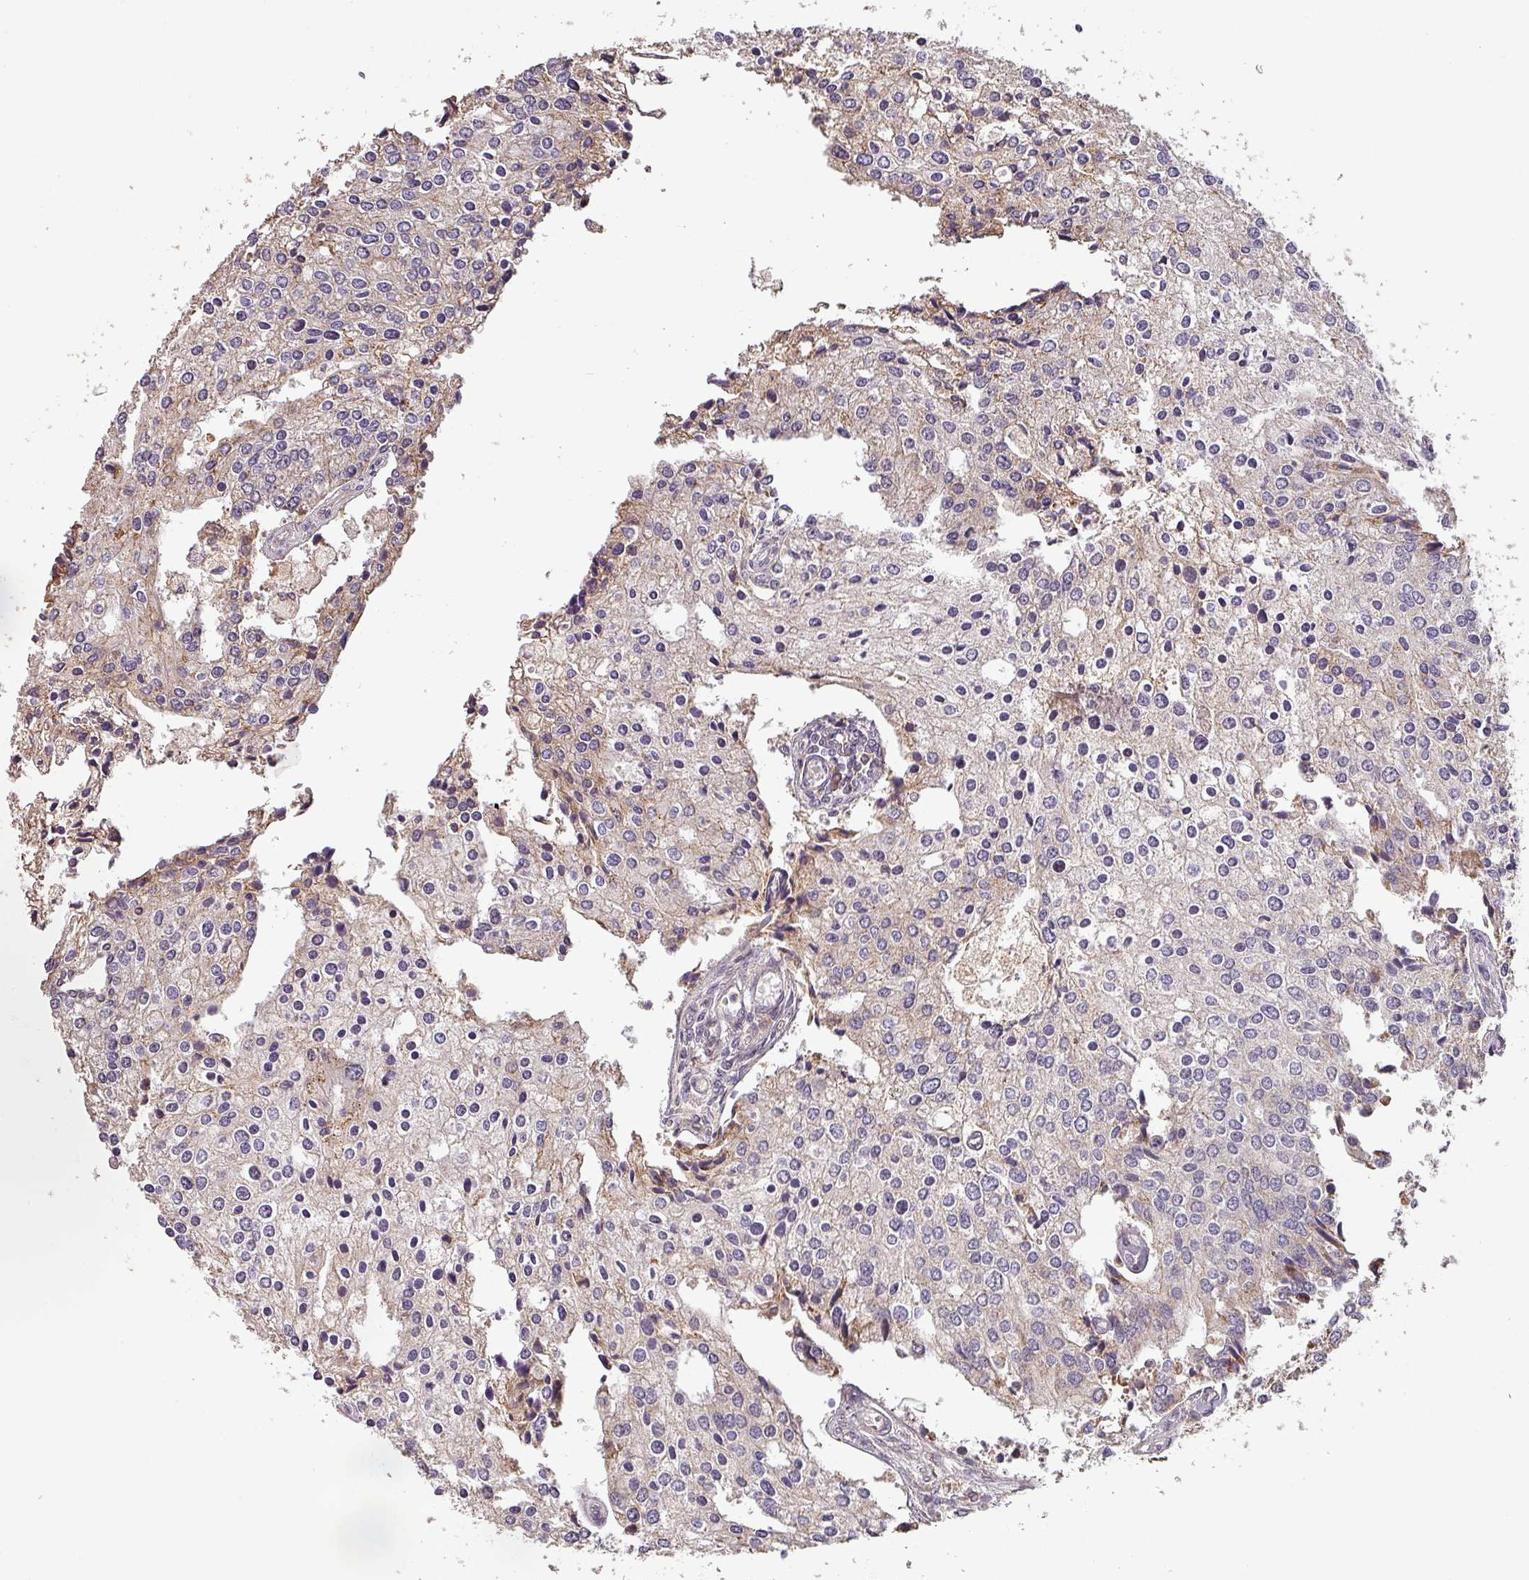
{"staining": {"intensity": "negative", "quantity": "none", "location": "none"}, "tissue": "prostate cancer", "cell_type": "Tumor cells", "image_type": "cancer", "snomed": [{"axis": "morphology", "description": "Adenocarcinoma, High grade"}, {"axis": "topography", "description": "Prostate"}], "caption": "DAB immunohistochemical staining of prostate cancer reveals no significant positivity in tumor cells.", "gene": "BPIFB3", "patient": {"sex": "male", "age": 62}}